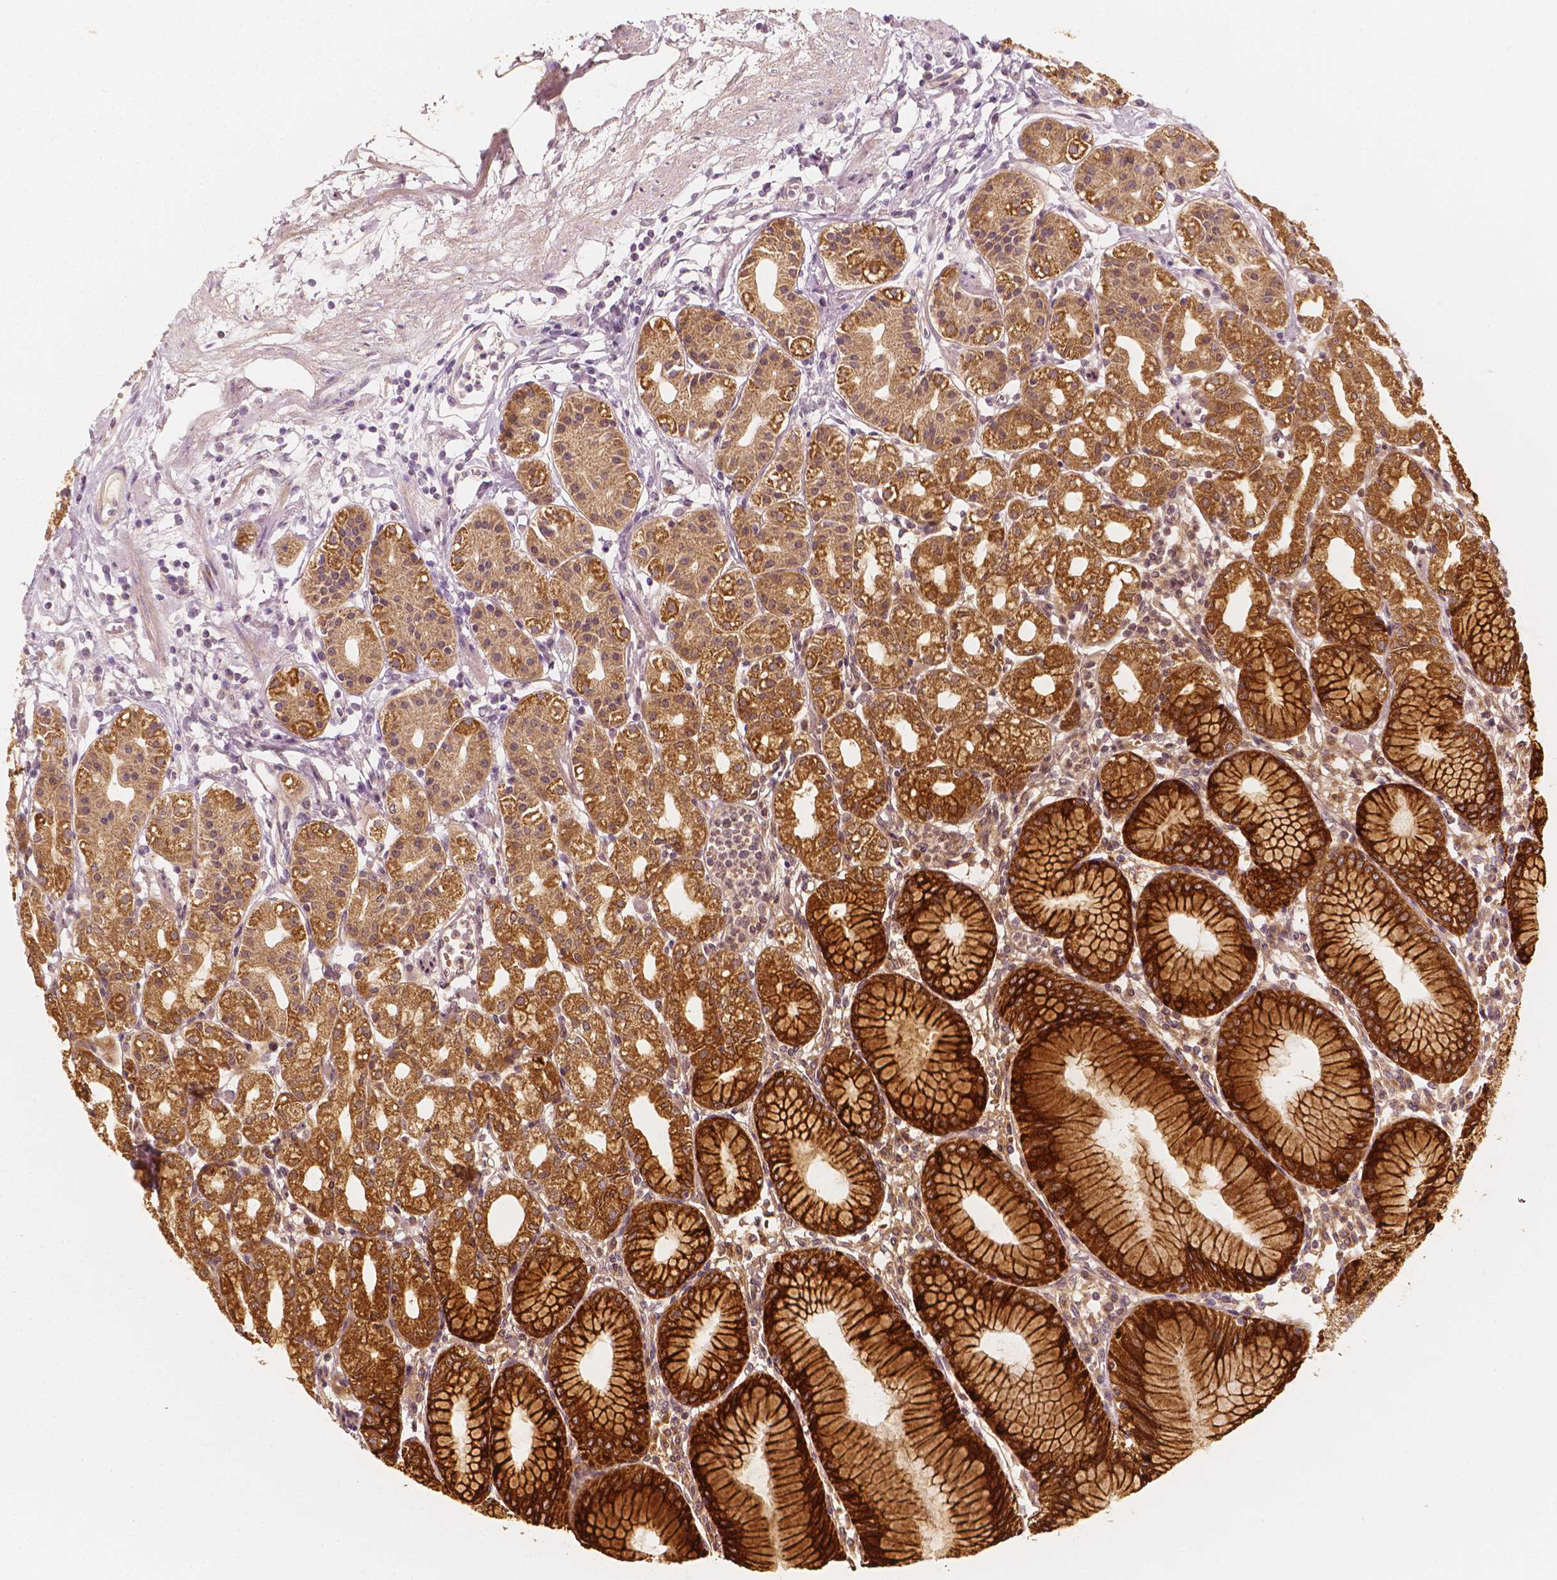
{"staining": {"intensity": "strong", "quantity": ">75%", "location": "cytoplasmic/membranous"}, "tissue": "stomach", "cell_type": "Glandular cells", "image_type": "normal", "snomed": [{"axis": "morphology", "description": "Normal tissue, NOS"}, {"axis": "topography", "description": "Skeletal muscle"}, {"axis": "topography", "description": "Stomach"}], "caption": "Protein expression analysis of unremarkable stomach exhibits strong cytoplasmic/membranous staining in approximately >75% of glandular cells.", "gene": "SHPK", "patient": {"sex": "female", "age": 57}}